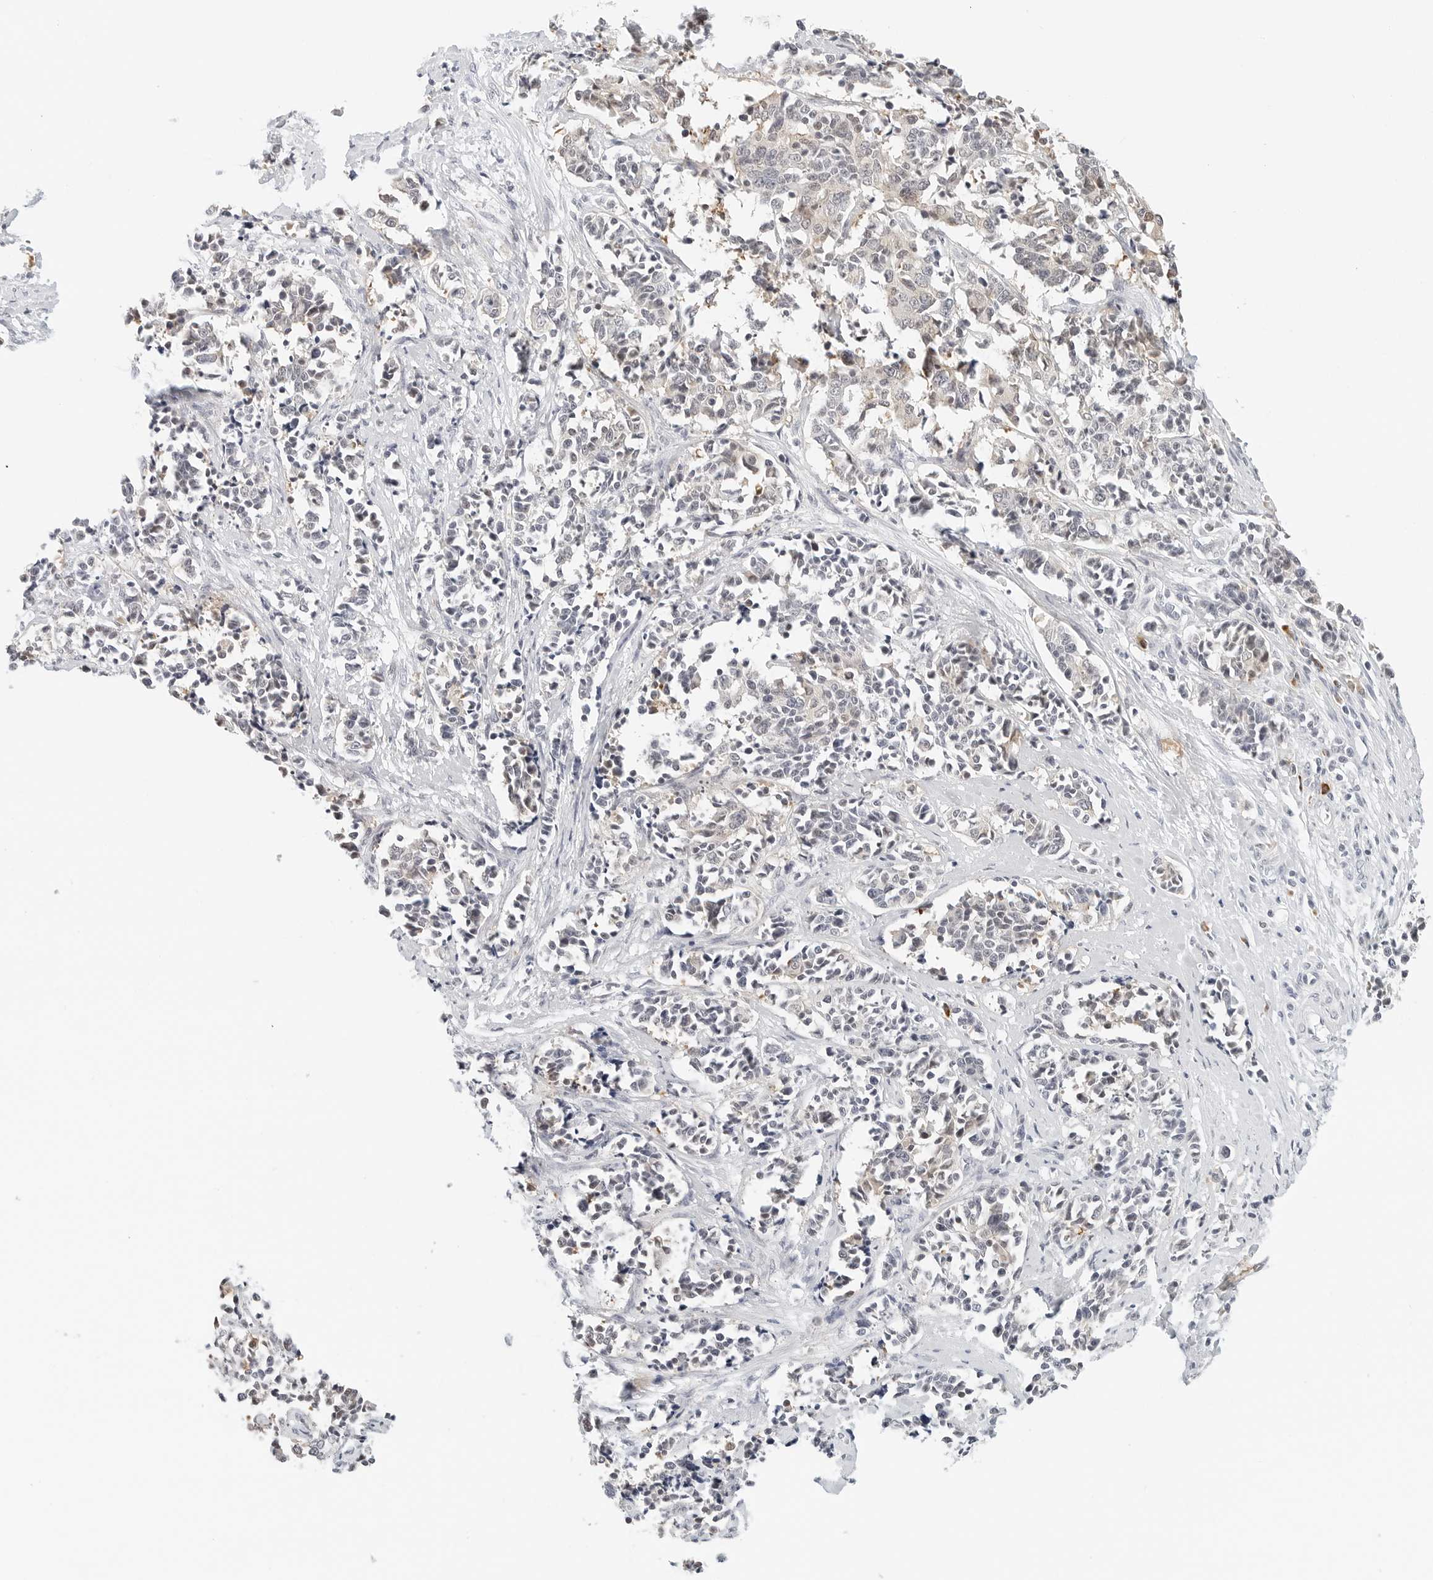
{"staining": {"intensity": "negative", "quantity": "none", "location": "none"}, "tissue": "cervical cancer", "cell_type": "Tumor cells", "image_type": "cancer", "snomed": [{"axis": "morphology", "description": "Normal tissue, NOS"}, {"axis": "morphology", "description": "Squamous cell carcinoma, NOS"}, {"axis": "topography", "description": "Cervix"}], "caption": "Immunohistochemistry micrograph of neoplastic tissue: human squamous cell carcinoma (cervical) stained with DAB shows no significant protein staining in tumor cells.", "gene": "PARP10", "patient": {"sex": "female", "age": 35}}